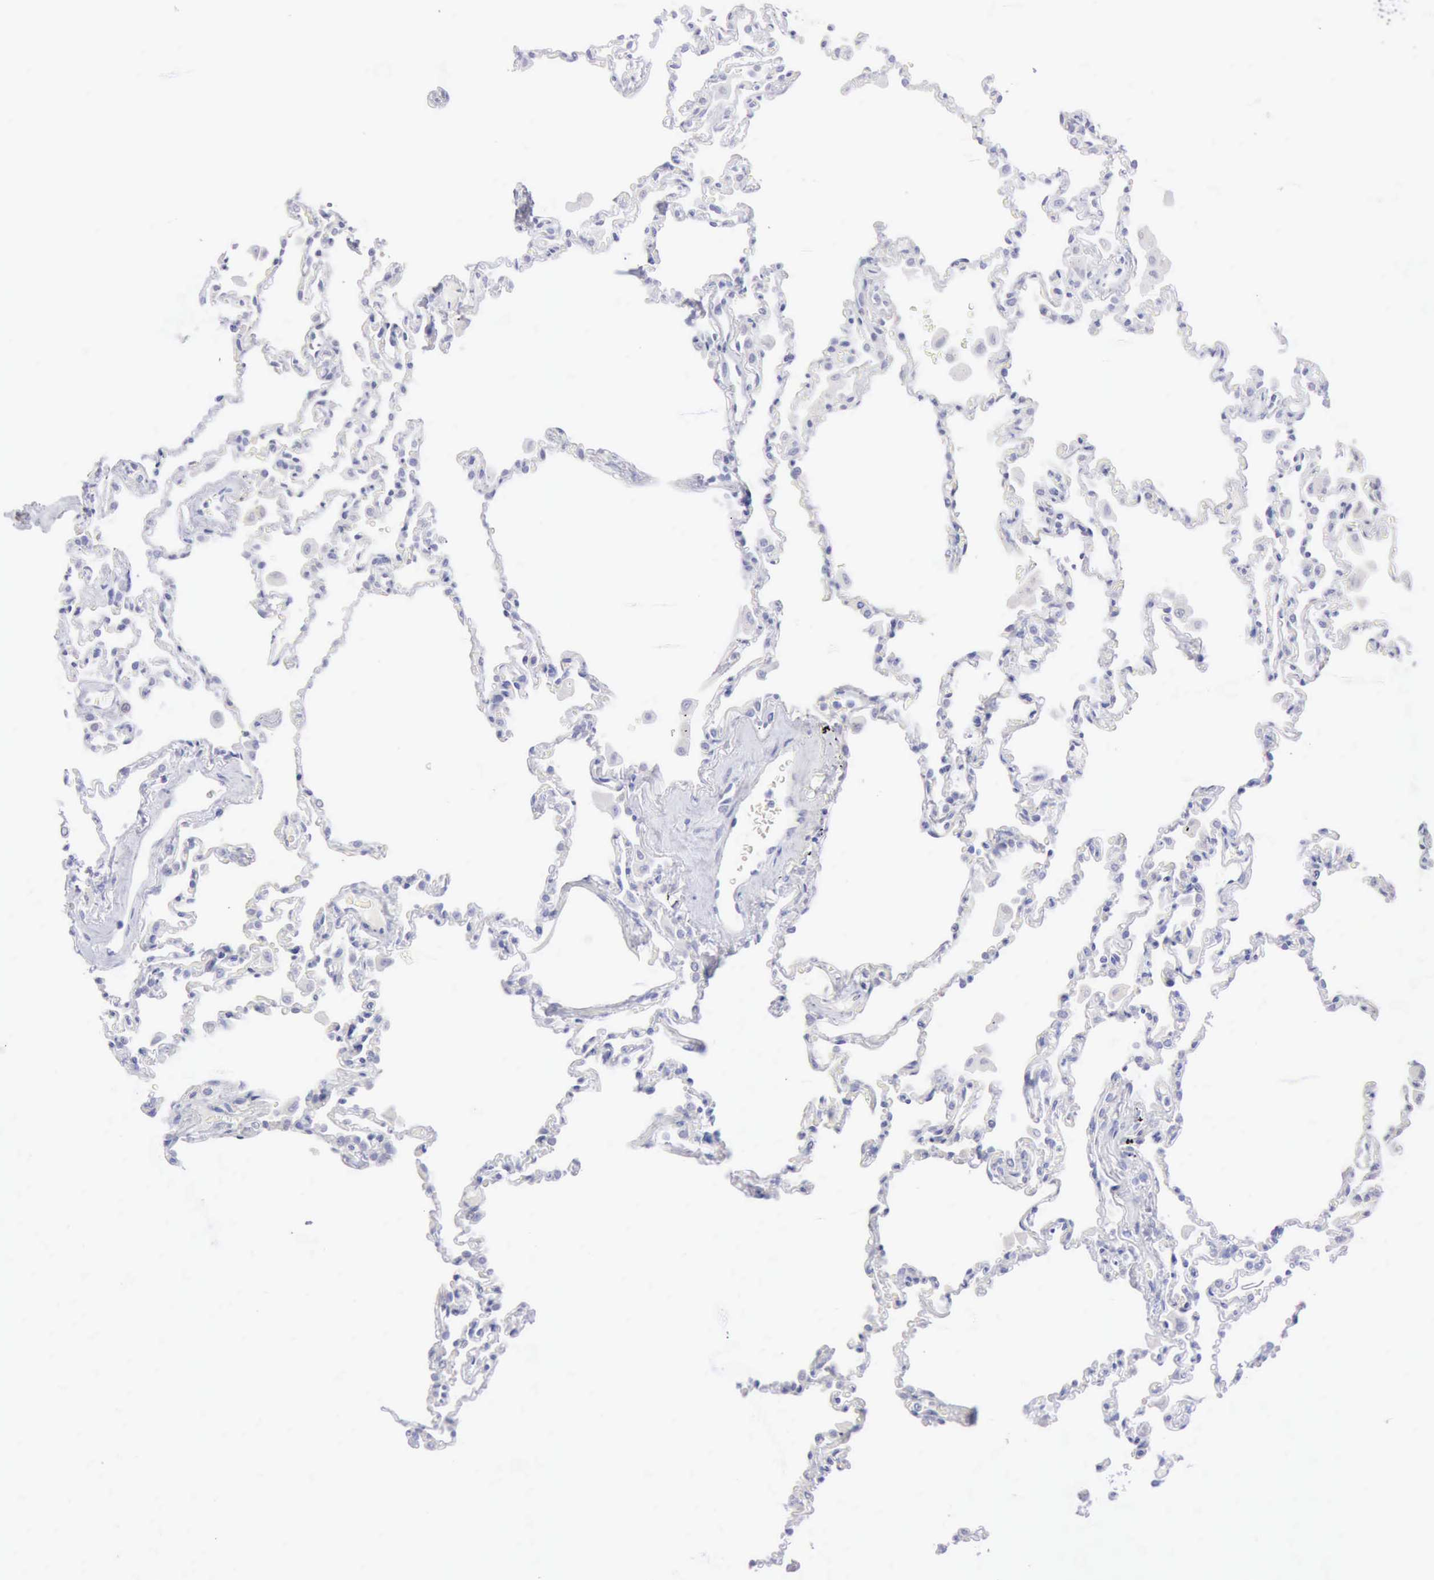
{"staining": {"intensity": "negative", "quantity": "none", "location": "none"}, "tissue": "lung", "cell_type": "Alveolar cells", "image_type": "normal", "snomed": [{"axis": "morphology", "description": "Normal tissue, NOS"}, {"axis": "topography", "description": "Lung"}], "caption": "Immunohistochemical staining of normal human lung displays no significant positivity in alveolar cells.", "gene": "ANGEL1", "patient": {"sex": "male", "age": 59}}